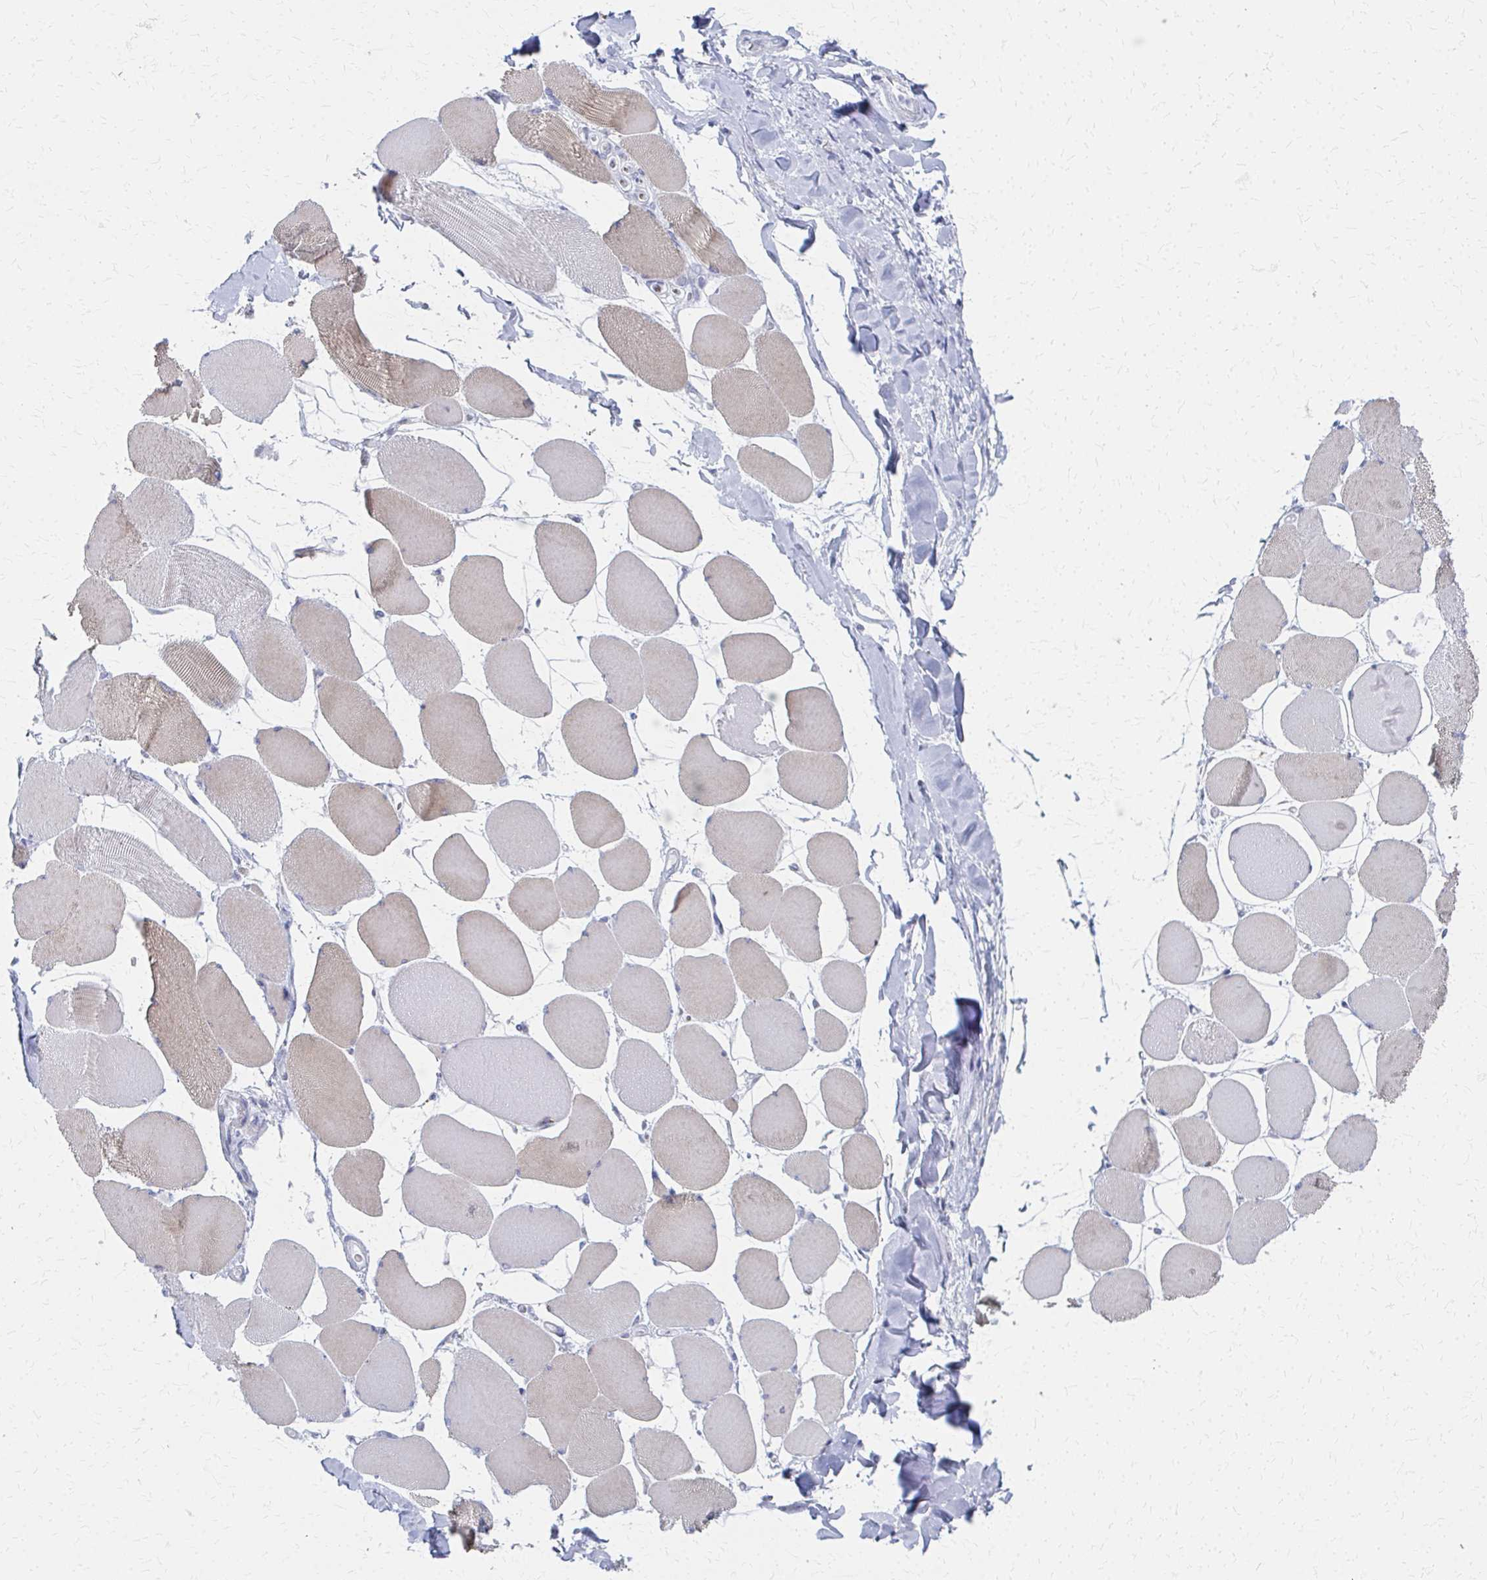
{"staining": {"intensity": "weak", "quantity": "25%-75%", "location": "cytoplasmic/membranous"}, "tissue": "skeletal muscle", "cell_type": "Myocytes", "image_type": "normal", "snomed": [{"axis": "morphology", "description": "Normal tissue, NOS"}, {"axis": "topography", "description": "Skeletal muscle"}], "caption": "Unremarkable skeletal muscle demonstrates weak cytoplasmic/membranous staining in approximately 25%-75% of myocytes.", "gene": "MS4A2", "patient": {"sex": "female", "age": 75}}